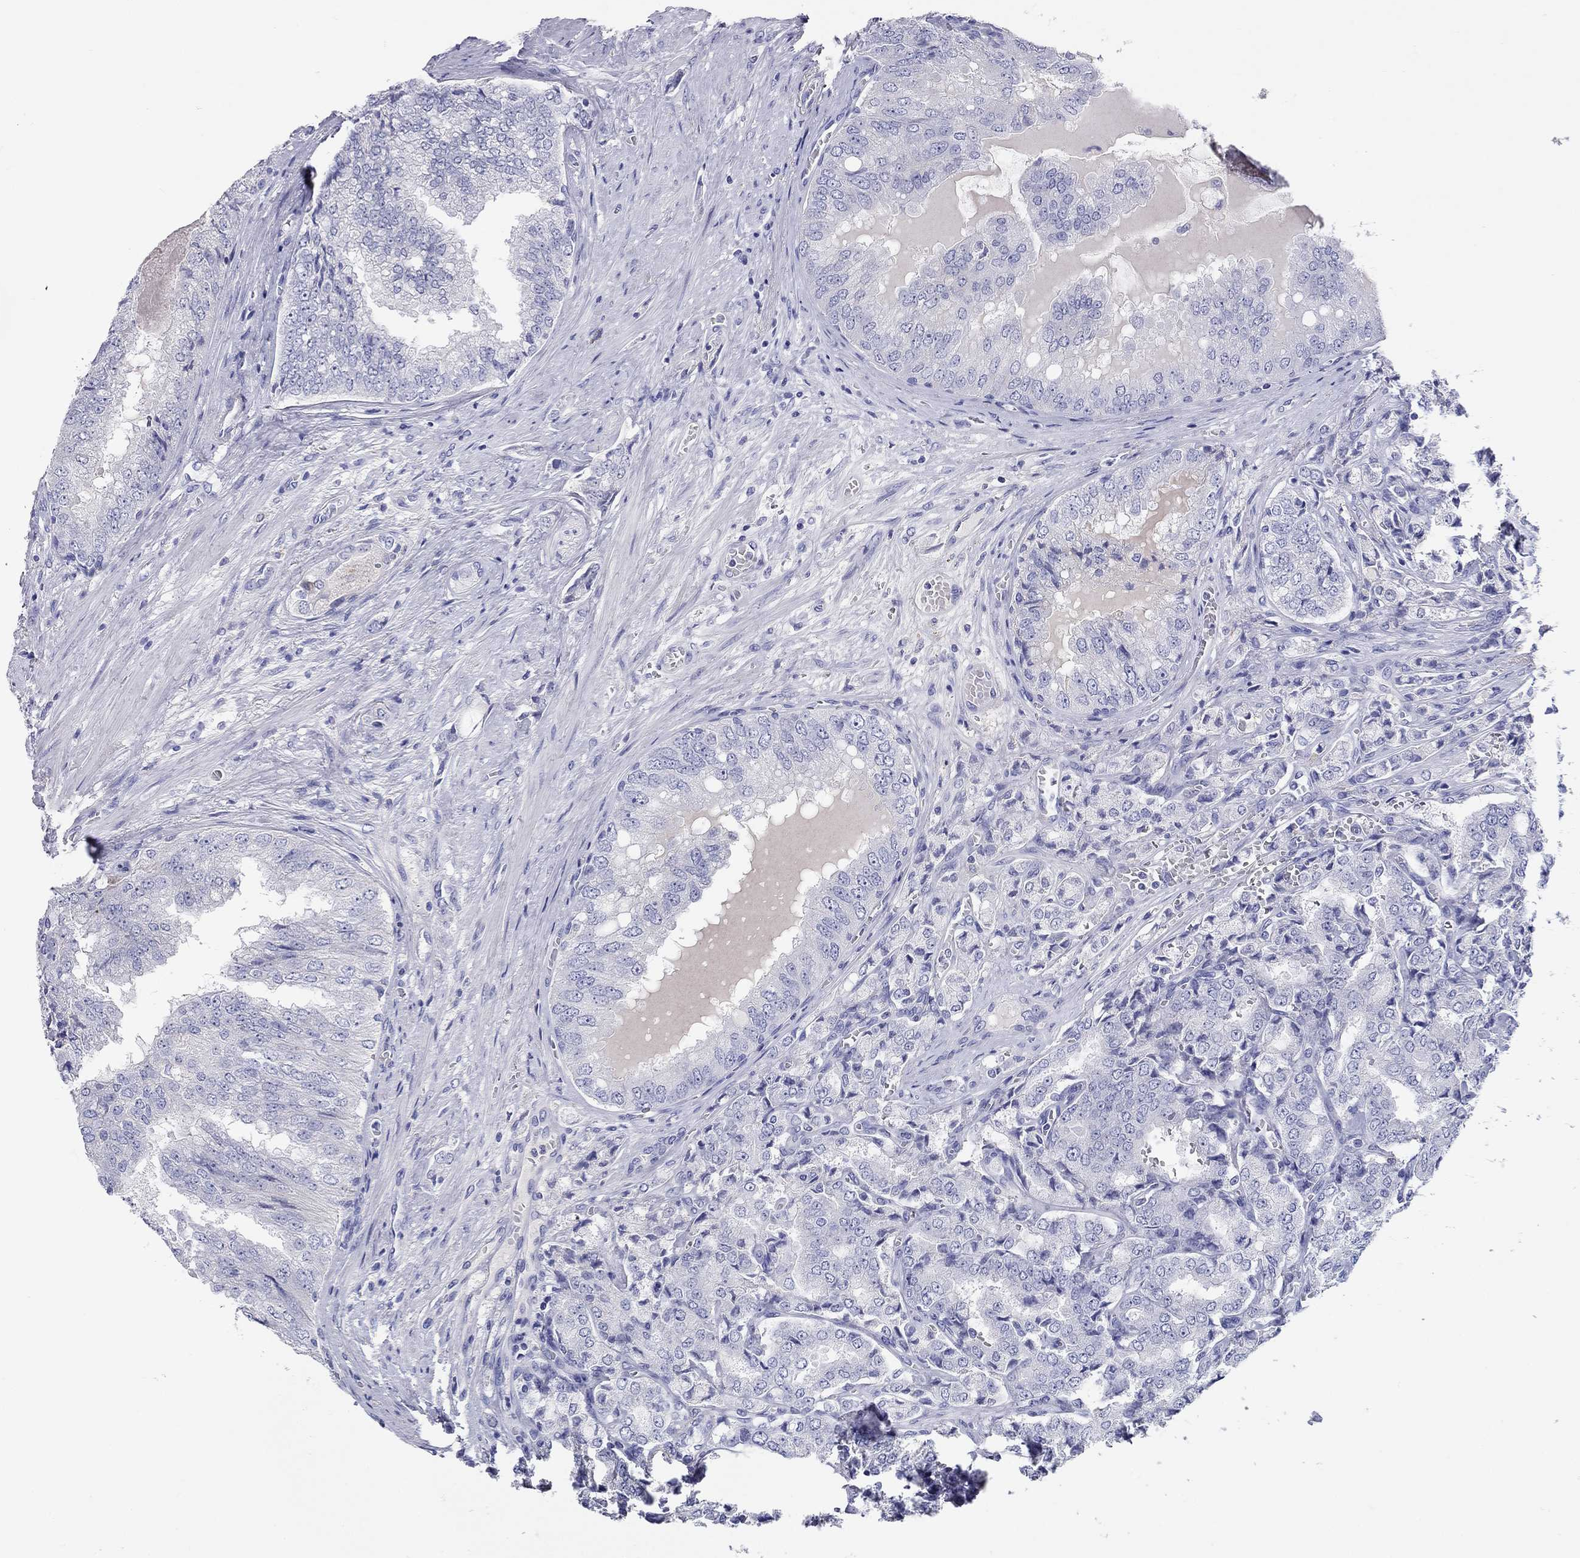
{"staining": {"intensity": "negative", "quantity": "none", "location": "none"}, "tissue": "prostate cancer", "cell_type": "Tumor cells", "image_type": "cancer", "snomed": [{"axis": "morphology", "description": "Adenocarcinoma, NOS"}, {"axis": "topography", "description": "Prostate"}], "caption": "Adenocarcinoma (prostate) was stained to show a protein in brown. There is no significant expression in tumor cells.", "gene": "CALHM1", "patient": {"sex": "male", "age": 65}}